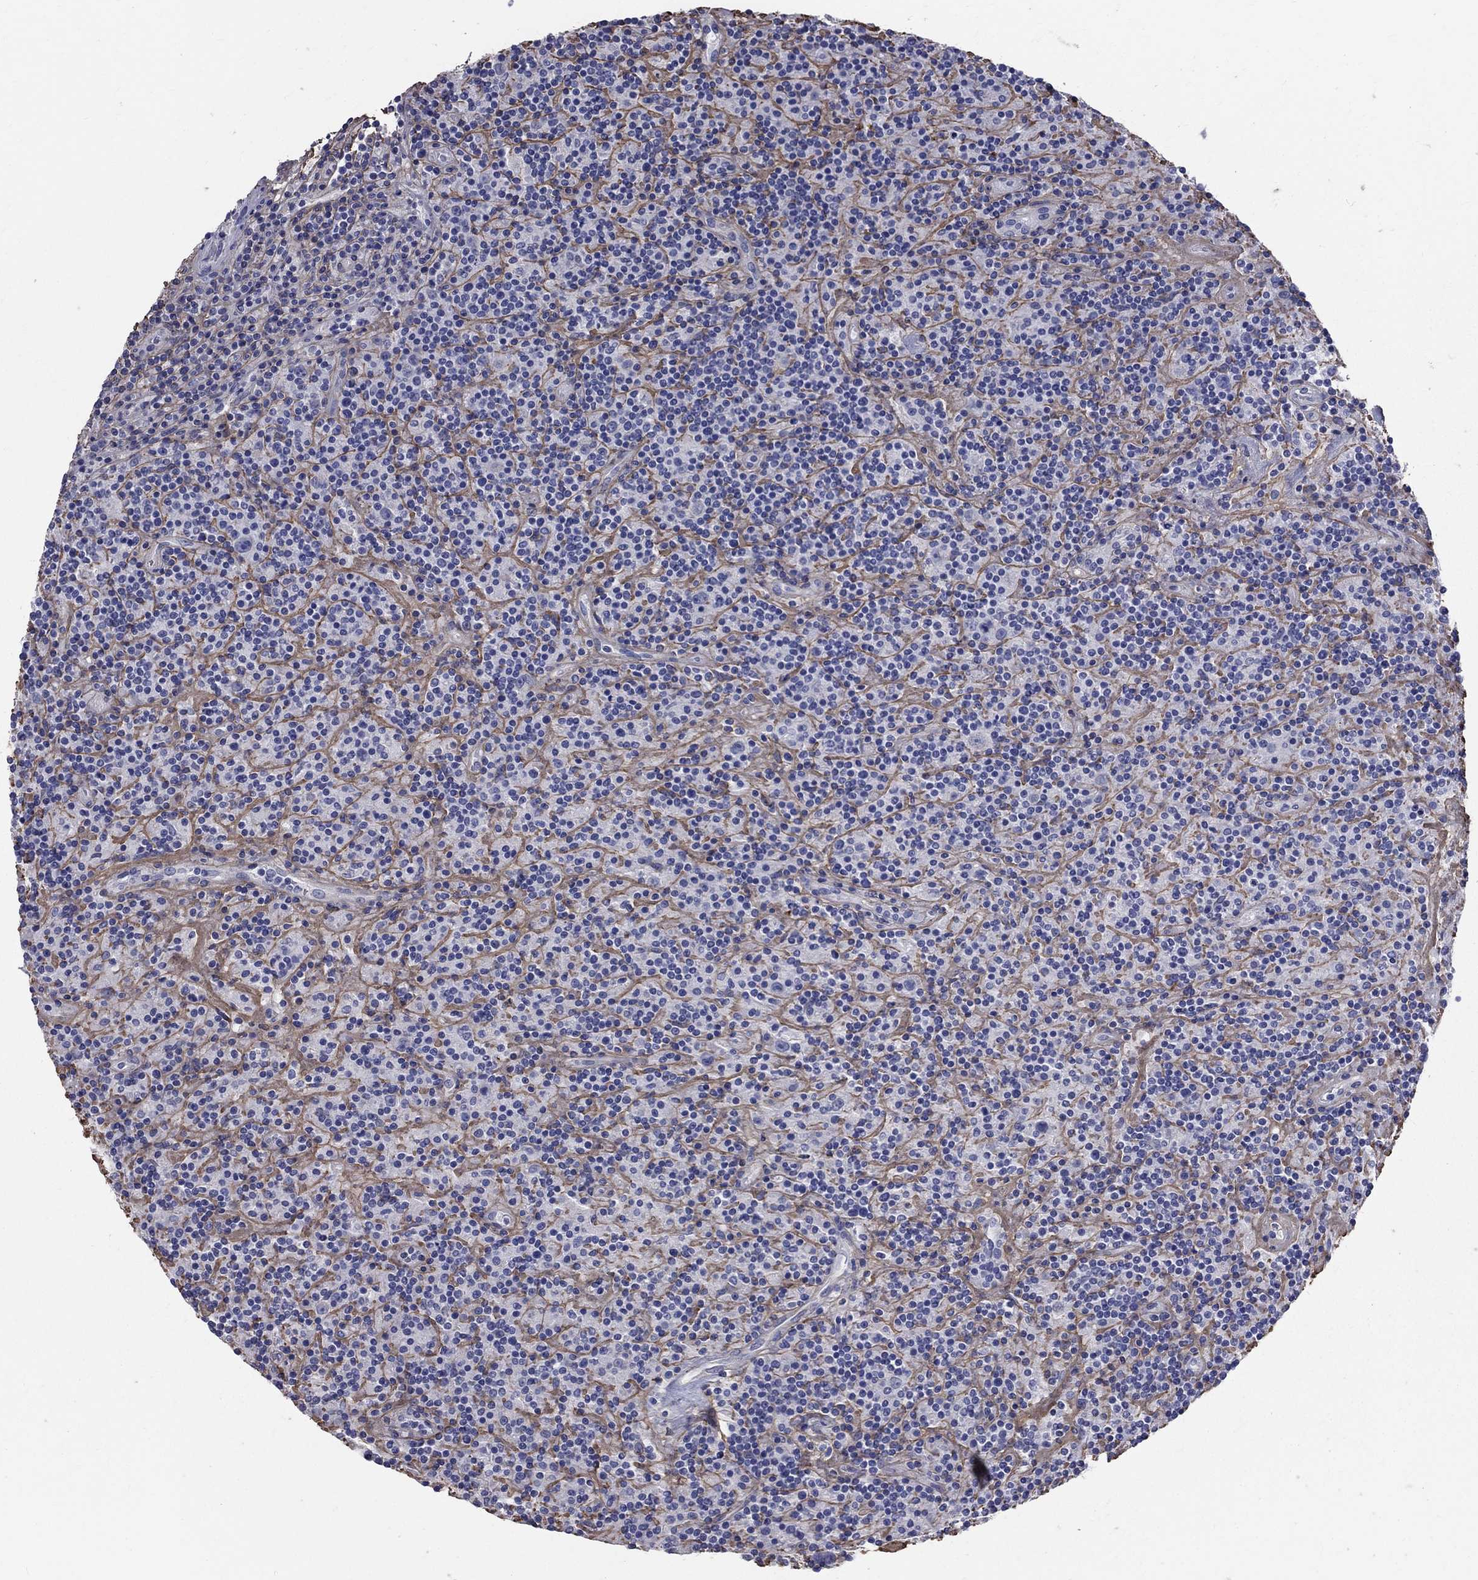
{"staining": {"intensity": "negative", "quantity": "none", "location": "none"}, "tissue": "lymphoma", "cell_type": "Tumor cells", "image_type": "cancer", "snomed": [{"axis": "morphology", "description": "Hodgkin's disease, NOS"}, {"axis": "topography", "description": "Lymph node"}], "caption": "There is no significant expression in tumor cells of Hodgkin's disease. (DAB immunohistochemistry with hematoxylin counter stain).", "gene": "ANXA10", "patient": {"sex": "male", "age": 70}}